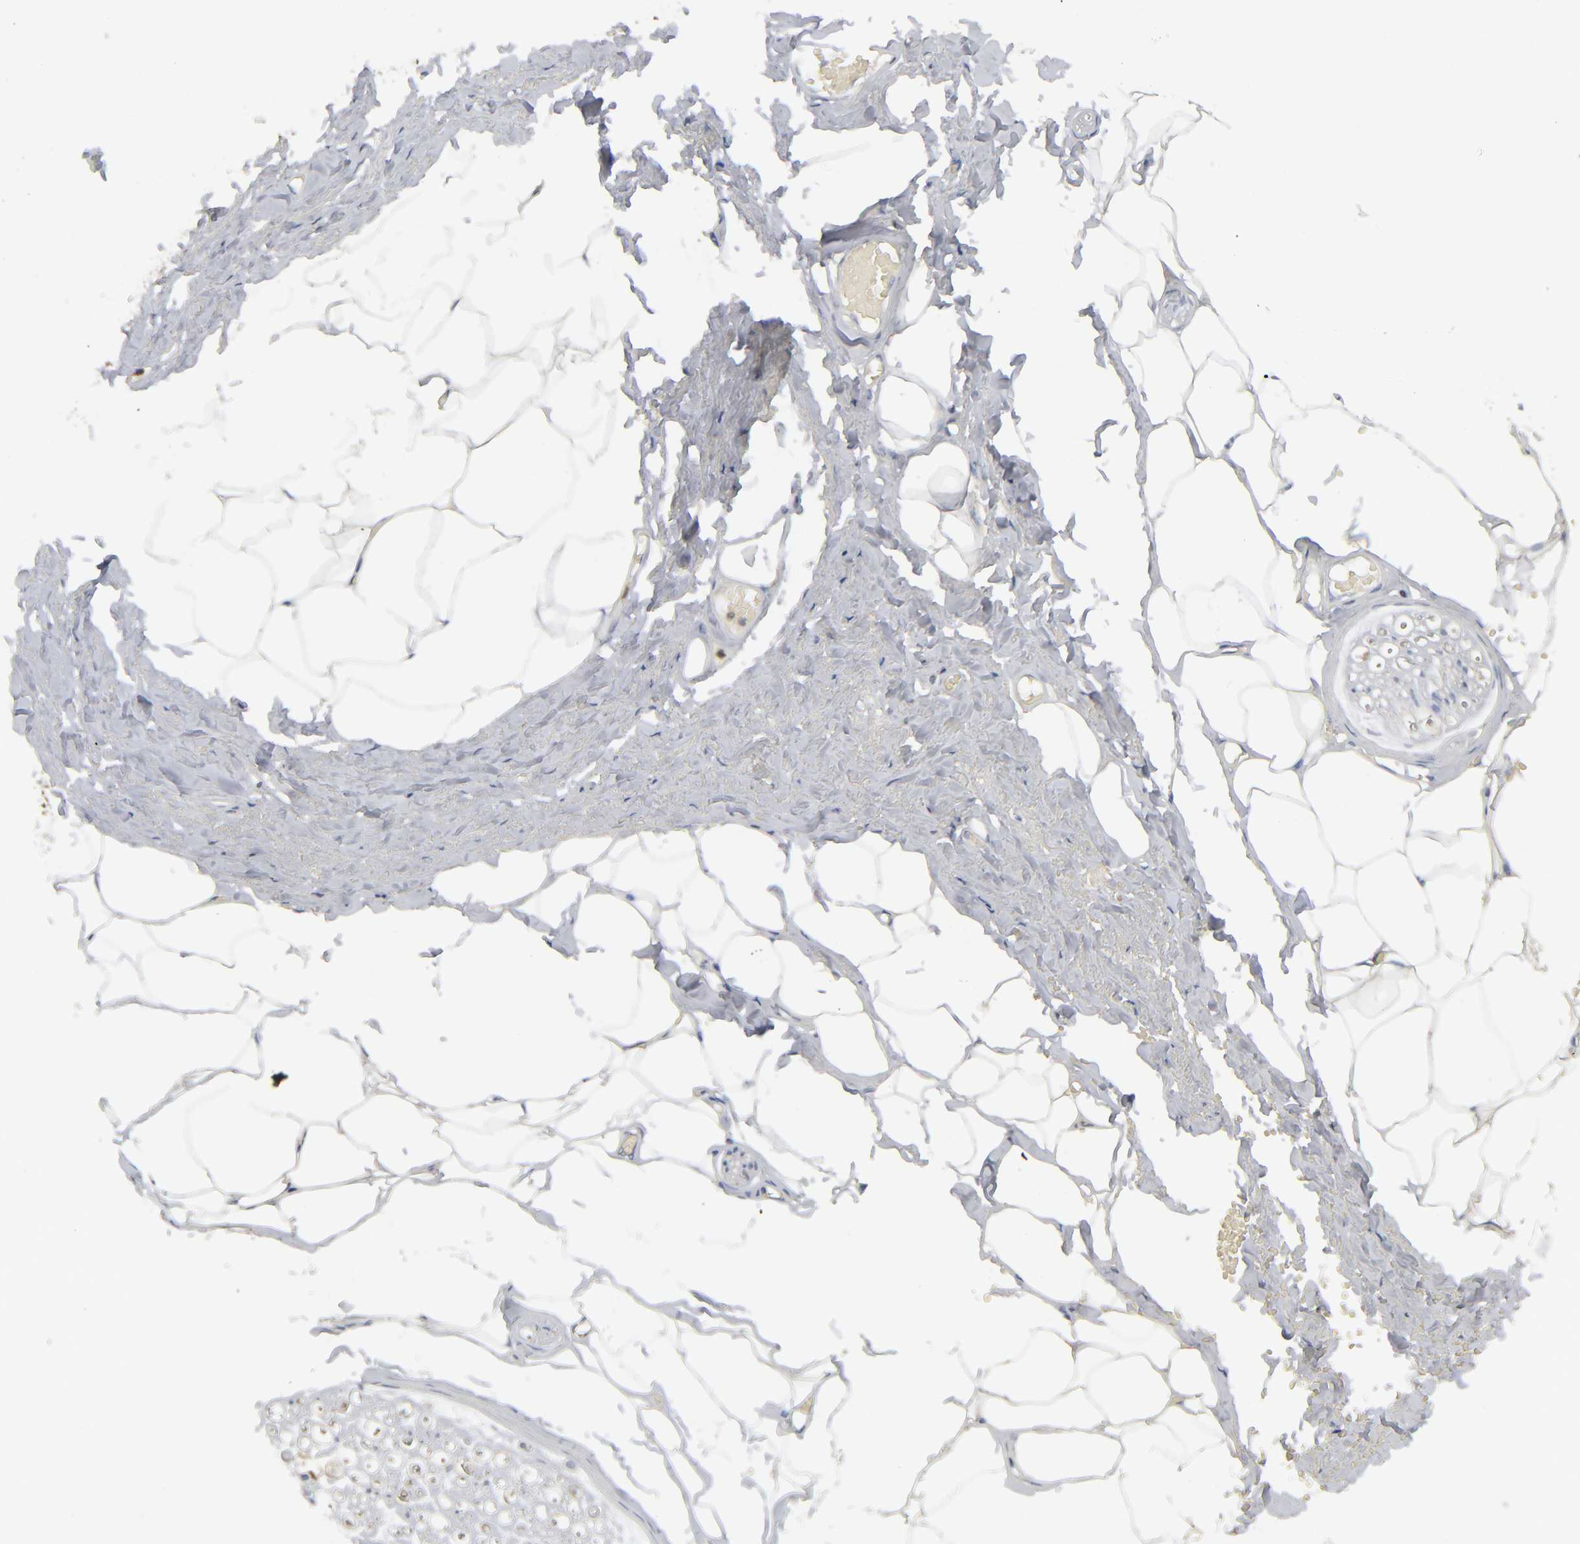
{"staining": {"intensity": "weak", "quantity": ">75%", "location": "cytoplasmic/membranous"}, "tissue": "adipose tissue", "cell_type": "Adipocytes", "image_type": "normal", "snomed": [{"axis": "morphology", "description": "Normal tissue, NOS"}, {"axis": "topography", "description": "Soft tissue"}, {"axis": "topography", "description": "Peripheral nerve tissue"}], "caption": "Immunohistochemistry photomicrograph of benign adipose tissue: human adipose tissue stained using IHC shows low levels of weak protein expression localized specifically in the cytoplasmic/membranous of adipocytes, appearing as a cytoplasmic/membranous brown color.", "gene": "NME1", "patient": {"sex": "female", "age": 68}}